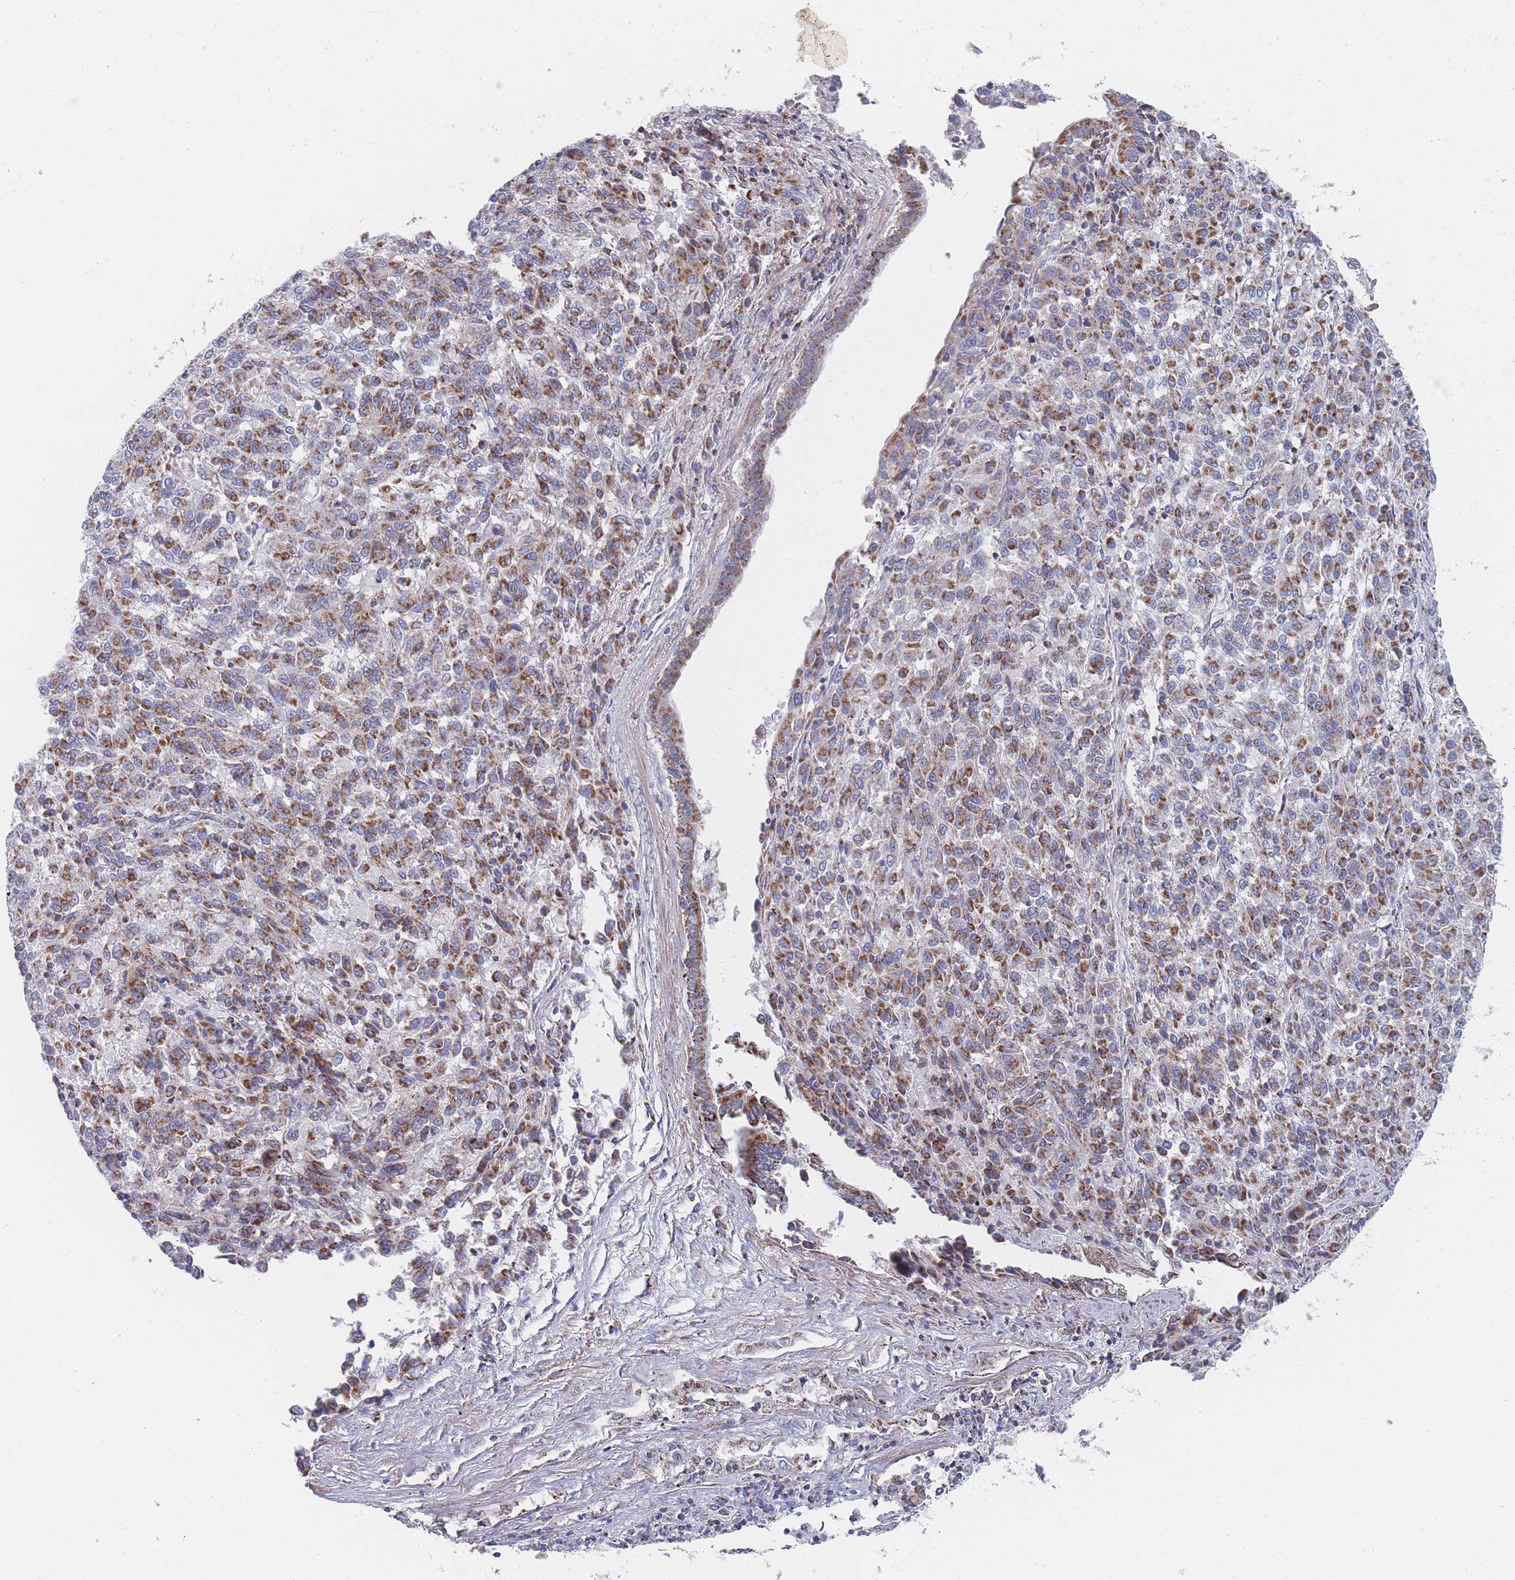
{"staining": {"intensity": "moderate", "quantity": "25%-75%", "location": "cytoplasmic/membranous"}, "tissue": "melanoma", "cell_type": "Tumor cells", "image_type": "cancer", "snomed": [{"axis": "morphology", "description": "Malignant melanoma, Metastatic site"}, {"axis": "topography", "description": "Lung"}], "caption": "Melanoma tissue demonstrates moderate cytoplasmic/membranous expression in about 25%-75% of tumor cells, visualized by immunohistochemistry.", "gene": "IKZF4", "patient": {"sex": "male", "age": 64}}